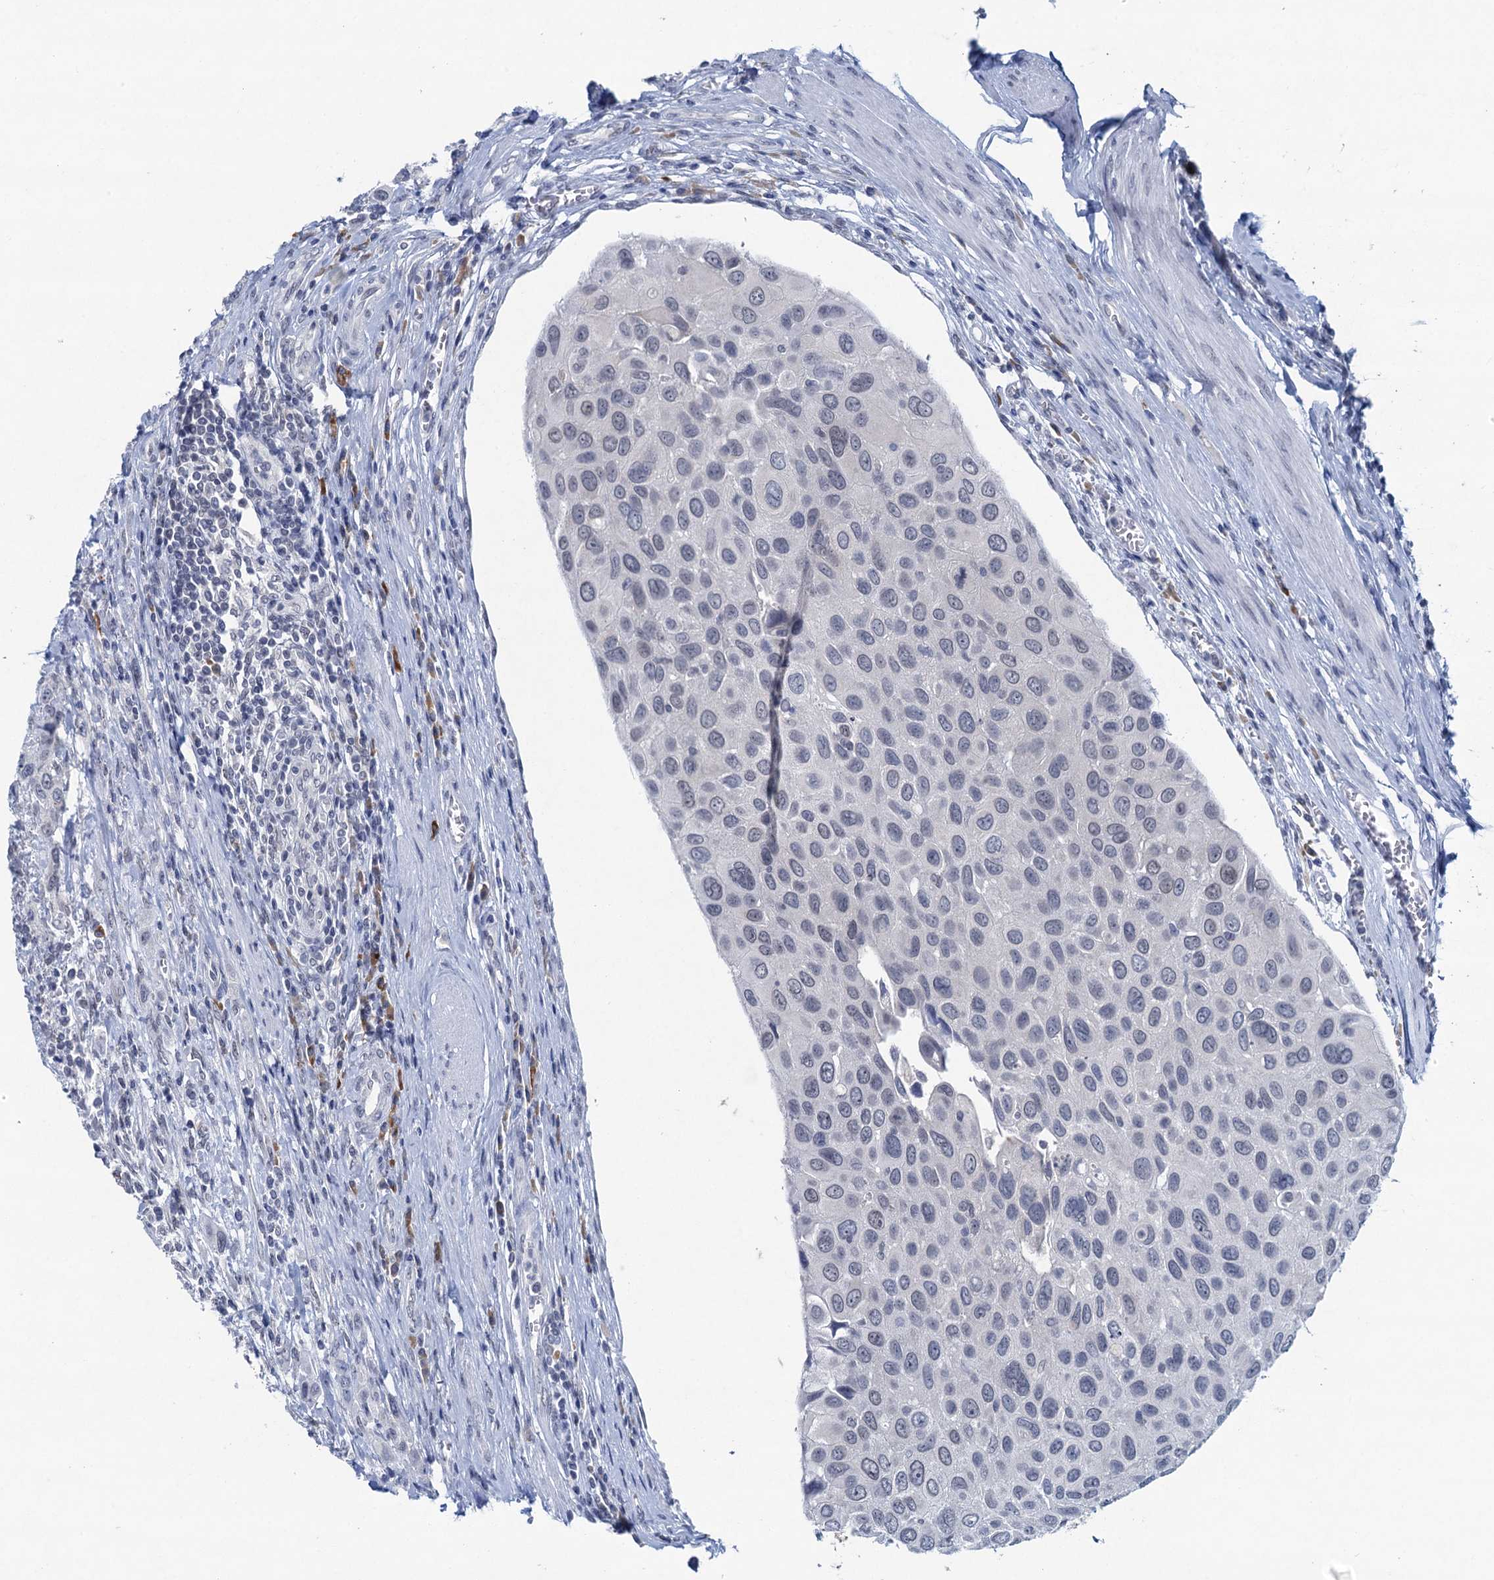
{"staining": {"intensity": "negative", "quantity": "none", "location": "none"}, "tissue": "urothelial cancer", "cell_type": "Tumor cells", "image_type": "cancer", "snomed": [{"axis": "morphology", "description": "Urothelial carcinoma, High grade"}, {"axis": "topography", "description": "Urinary bladder"}], "caption": "An IHC image of high-grade urothelial carcinoma is shown. There is no staining in tumor cells of high-grade urothelial carcinoma.", "gene": "HAPSTR1", "patient": {"sex": "male", "age": 50}}